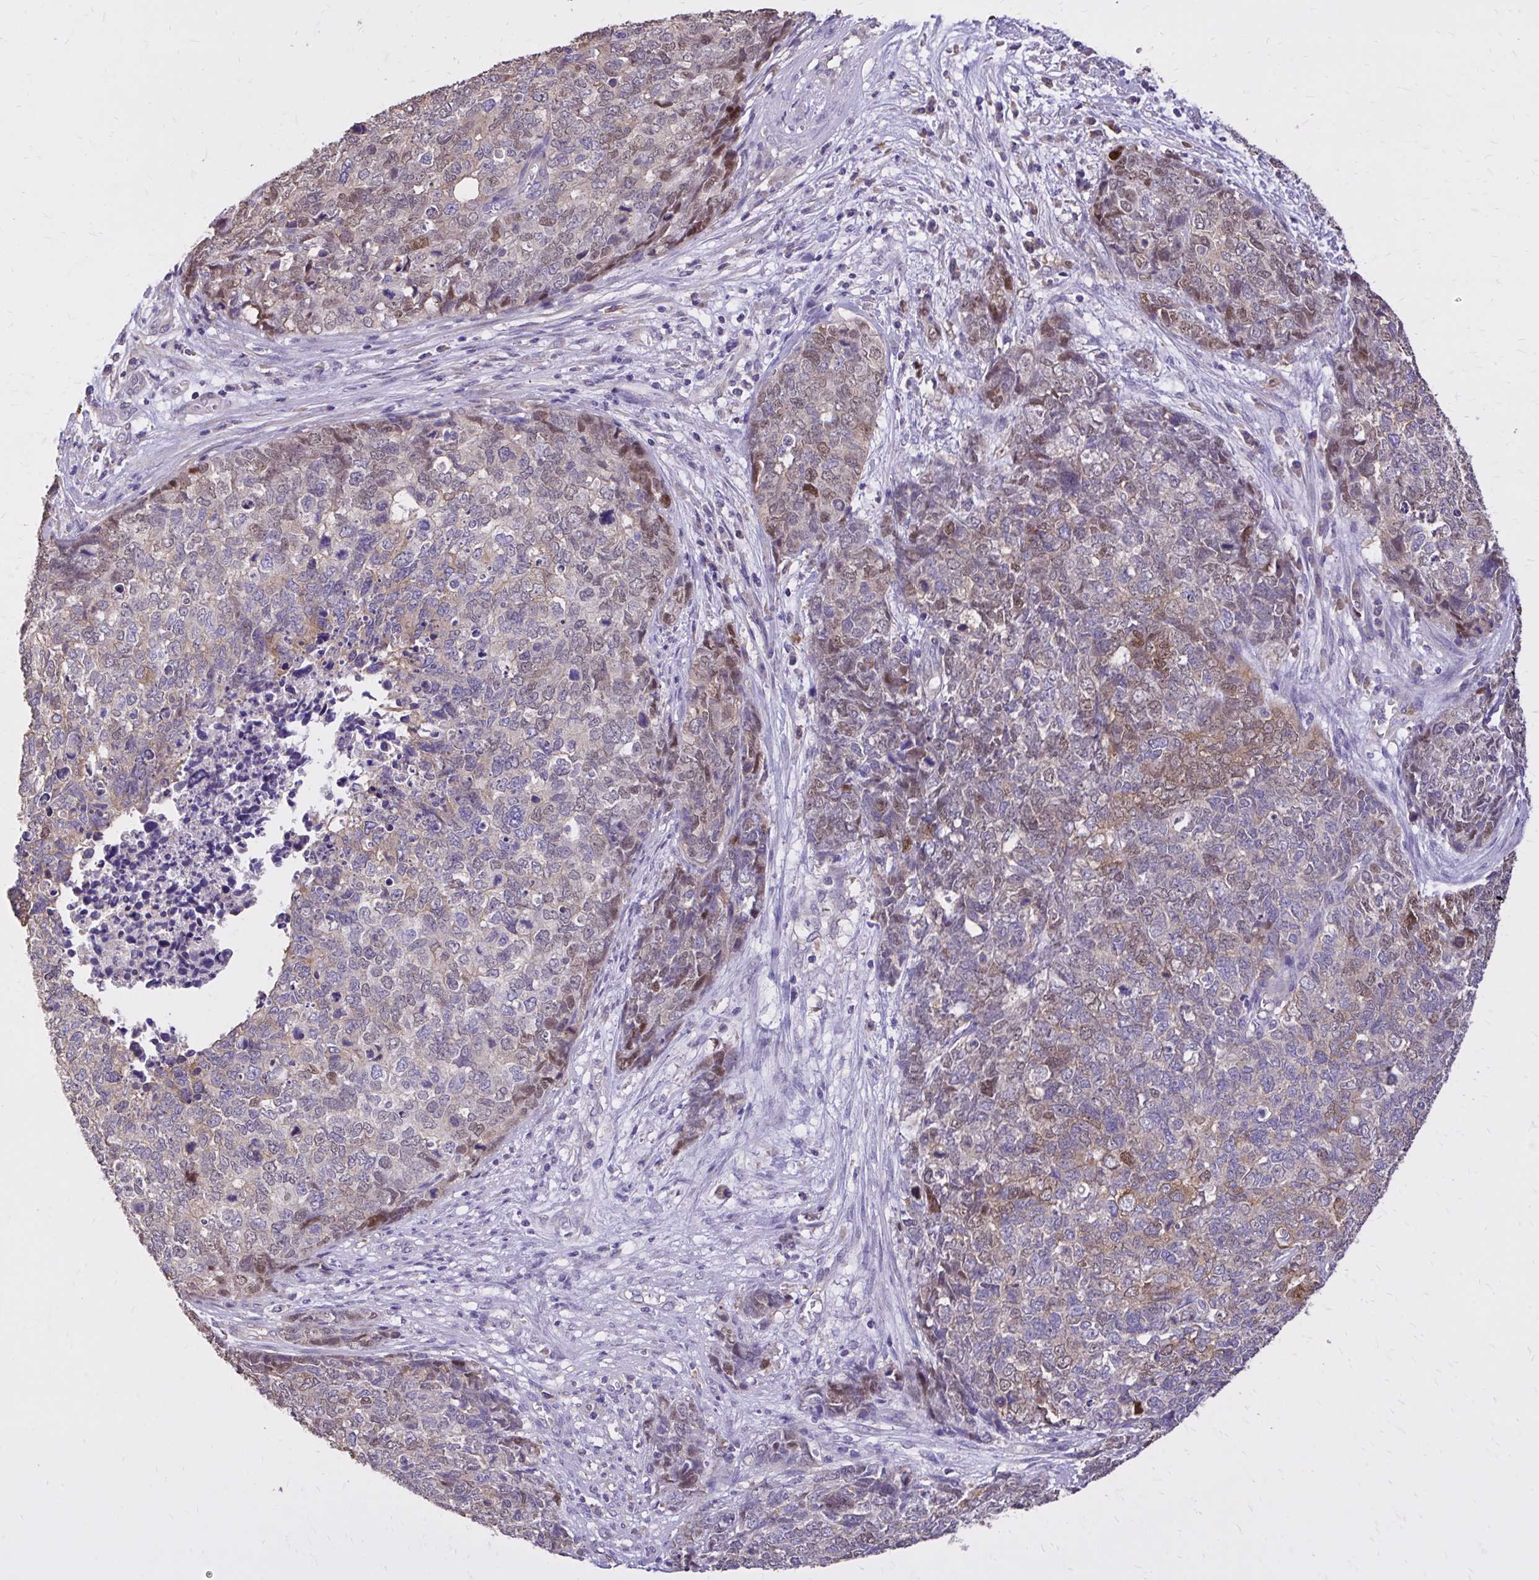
{"staining": {"intensity": "moderate", "quantity": "25%-75%", "location": "cytoplasmic/membranous,nuclear"}, "tissue": "cervical cancer", "cell_type": "Tumor cells", "image_type": "cancer", "snomed": [{"axis": "morphology", "description": "Adenocarcinoma, NOS"}, {"axis": "topography", "description": "Cervix"}], "caption": "Adenocarcinoma (cervical) was stained to show a protein in brown. There is medium levels of moderate cytoplasmic/membranous and nuclear expression in about 25%-75% of tumor cells.", "gene": "EPB41L1", "patient": {"sex": "female", "age": 63}}